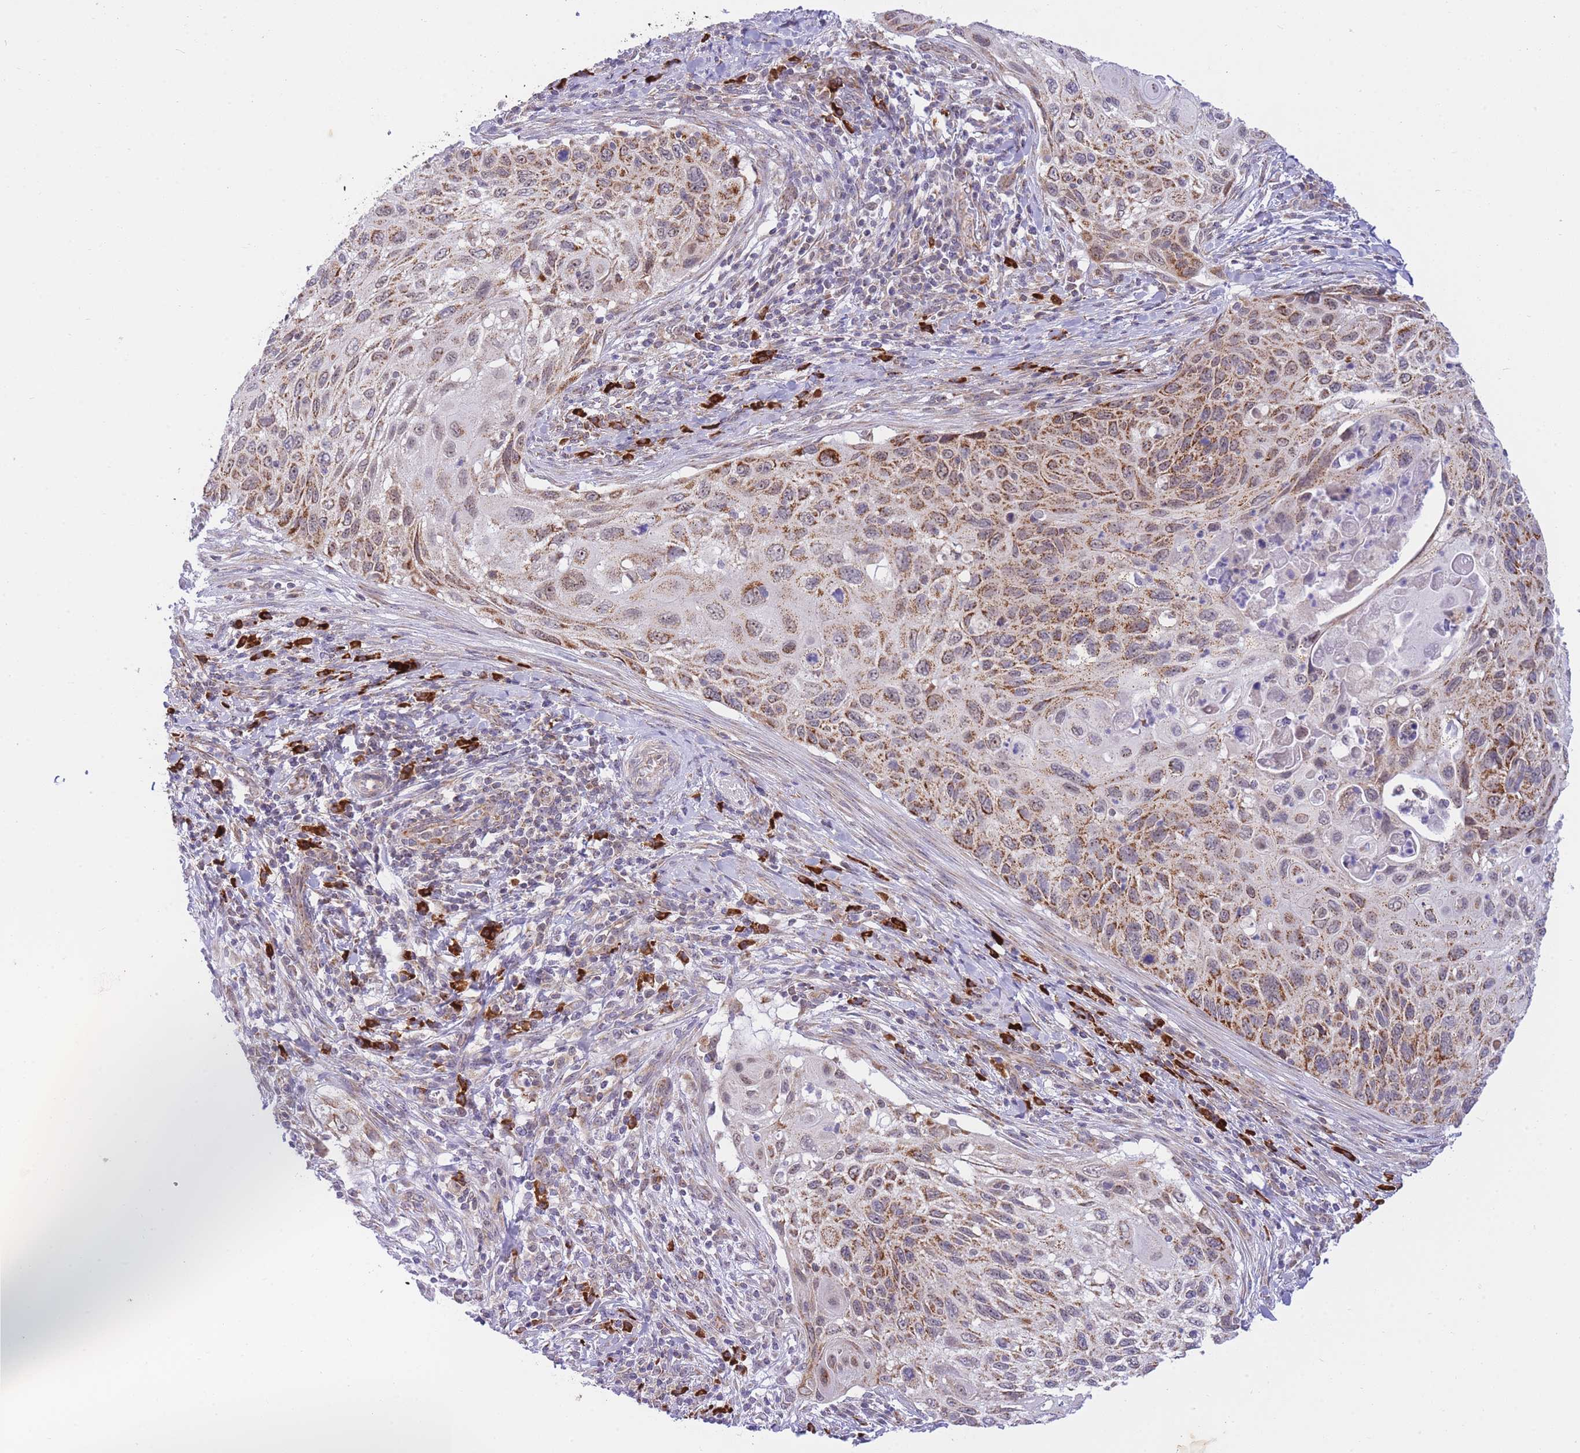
{"staining": {"intensity": "moderate", "quantity": "25%-75%", "location": "cytoplasmic/membranous"}, "tissue": "cervical cancer", "cell_type": "Tumor cells", "image_type": "cancer", "snomed": [{"axis": "morphology", "description": "Squamous cell carcinoma, NOS"}, {"axis": "topography", "description": "Cervix"}], "caption": "Immunohistochemistry (IHC) (DAB) staining of cervical squamous cell carcinoma exhibits moderate cytoplasmic/membranous protein staining in about 25%-75% of tumor cells. (DAB IHC, brown staining for protein, blue staining for nuclei).", "gene": "EXOSC8", "patient": {"sex": "female", "age": 70}}